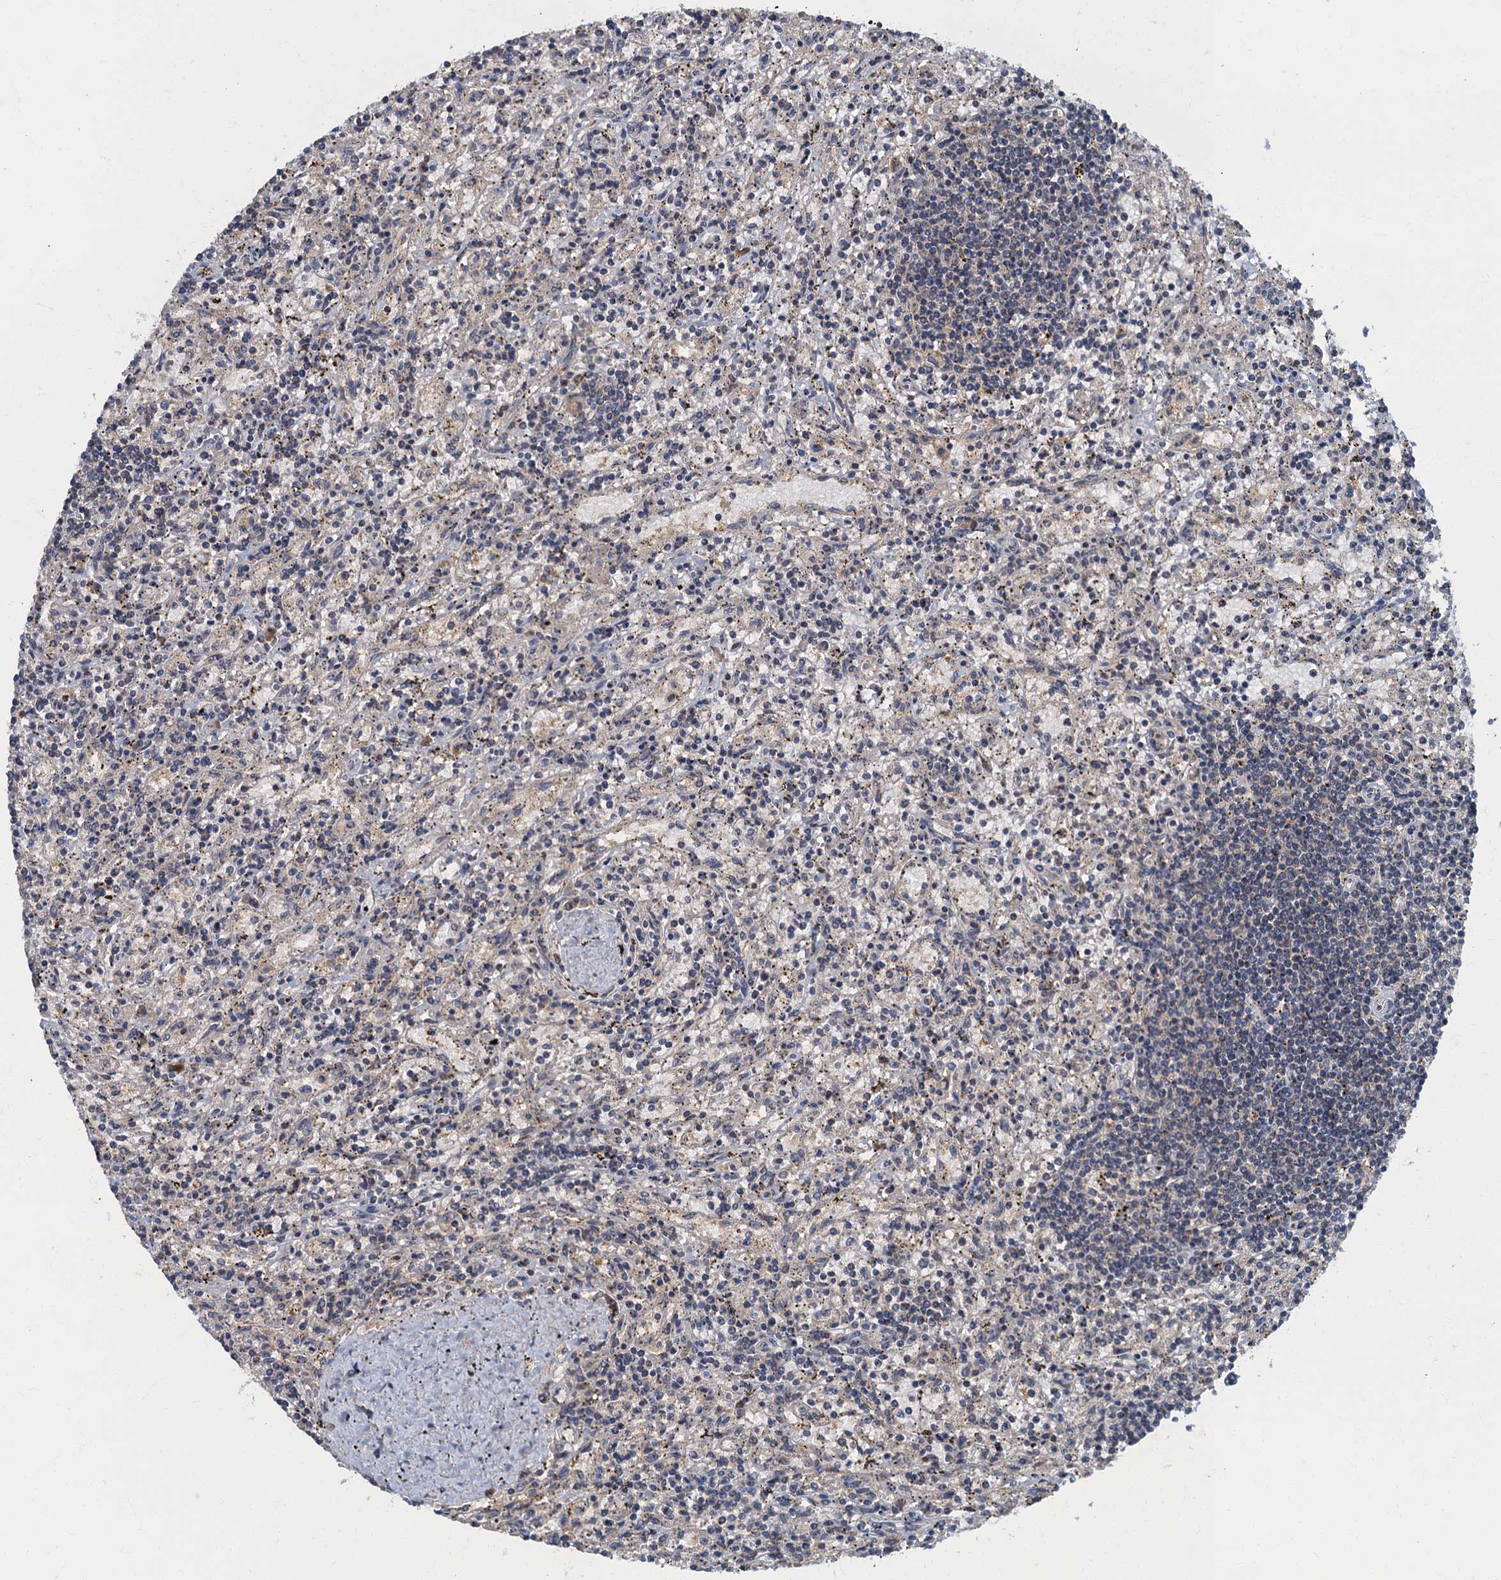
{"staining": {"intensity": "negative", "quantity": "none", "location": "none"}, "tissue": "lymphoma", "cell_type": "Tumor cells", "image_type": "cancer", "snomed": [{"axis": "morphology", "description": "Malignant lymphoma, non-Hodgkin's type, Low grade"}, {"axis": "topography", "description": "Spleen"}], "caption": "This image is of lymphoma stained with IHC to label a protein in brown with the nuclei are counter-stained blue. There is no expression in tumor cells.", "gene": "WDCP", "patient": {"sex": "male", "age": 76}}